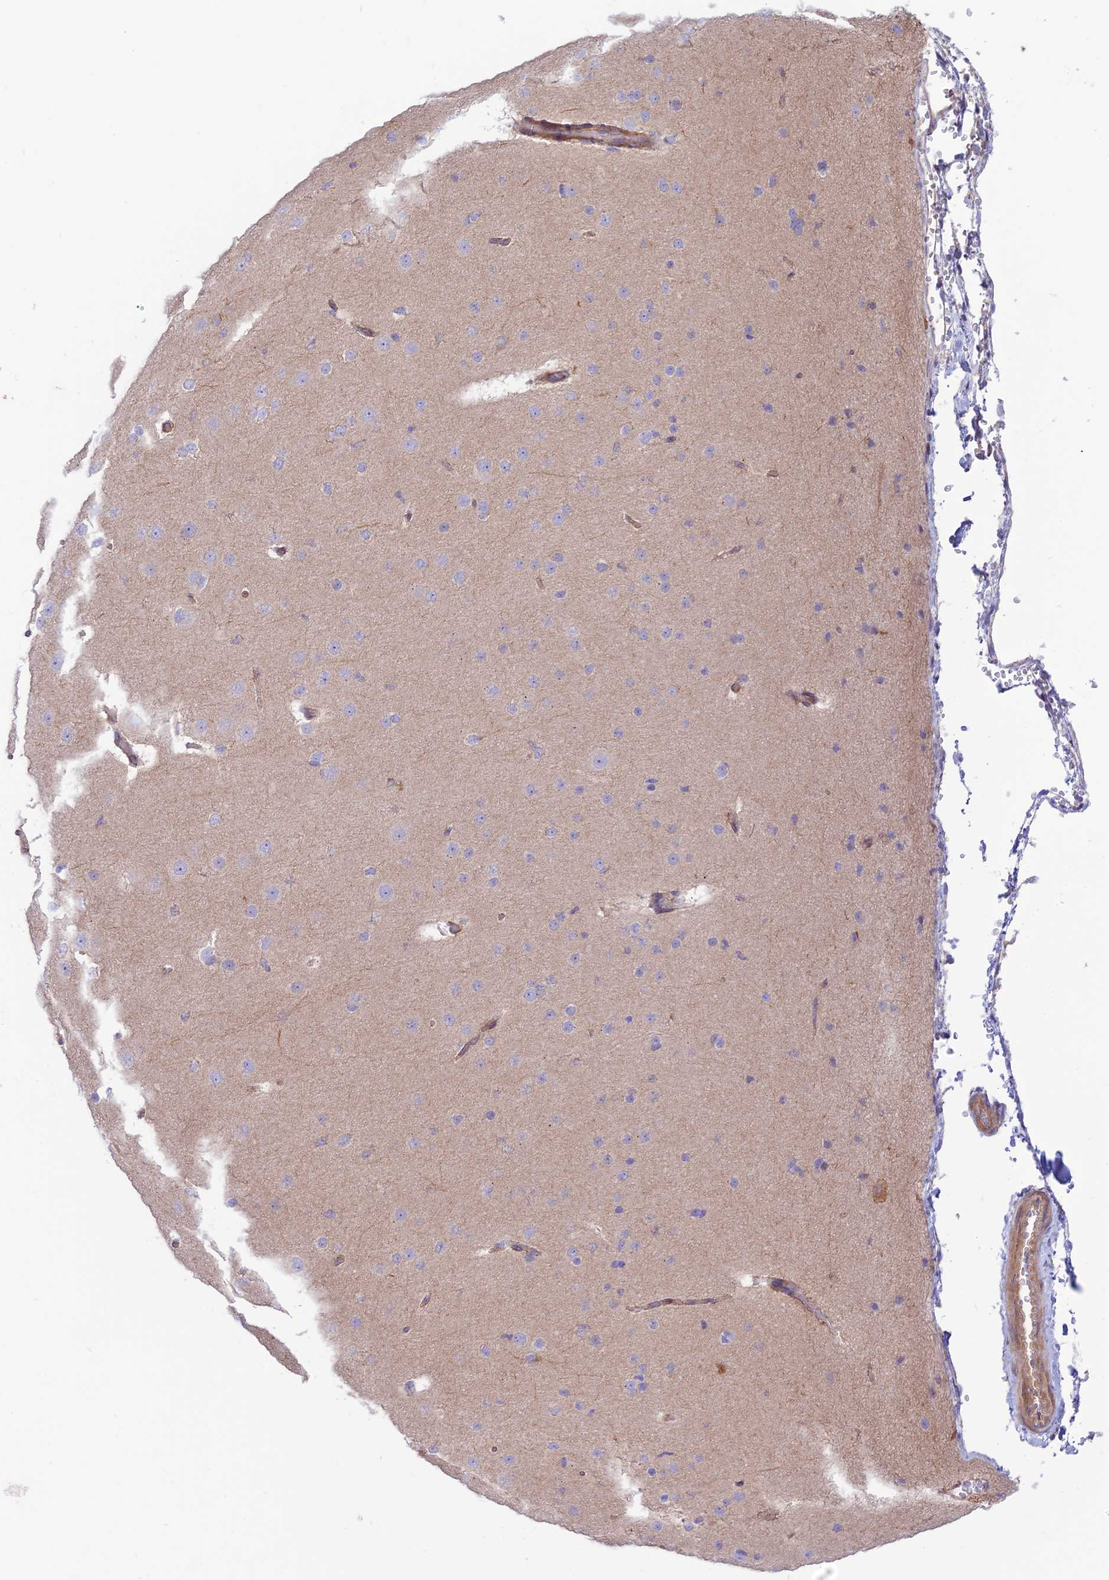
{"staining": {"intensity": "negative", "quantity": "none", "location": "none"}, "tissue": "cerebral cortex", "cell_type": "Endothelial cells", "image_type": "normal", "snomed": [{"axis": "morphology", "description": "Normal tissue, NOS"}, {"axis": "morphology", "description": "Developmental malformation"}, {"axis": "topography", "description": "Cerebral cortex"}], "caption": "DAB immunohistochemical staining of benign cerebral cortex demonstrates no significant positivity in endothelial cells.", "gene": "KCNAB1", "patient": {"sex": "female", "age": 30}}